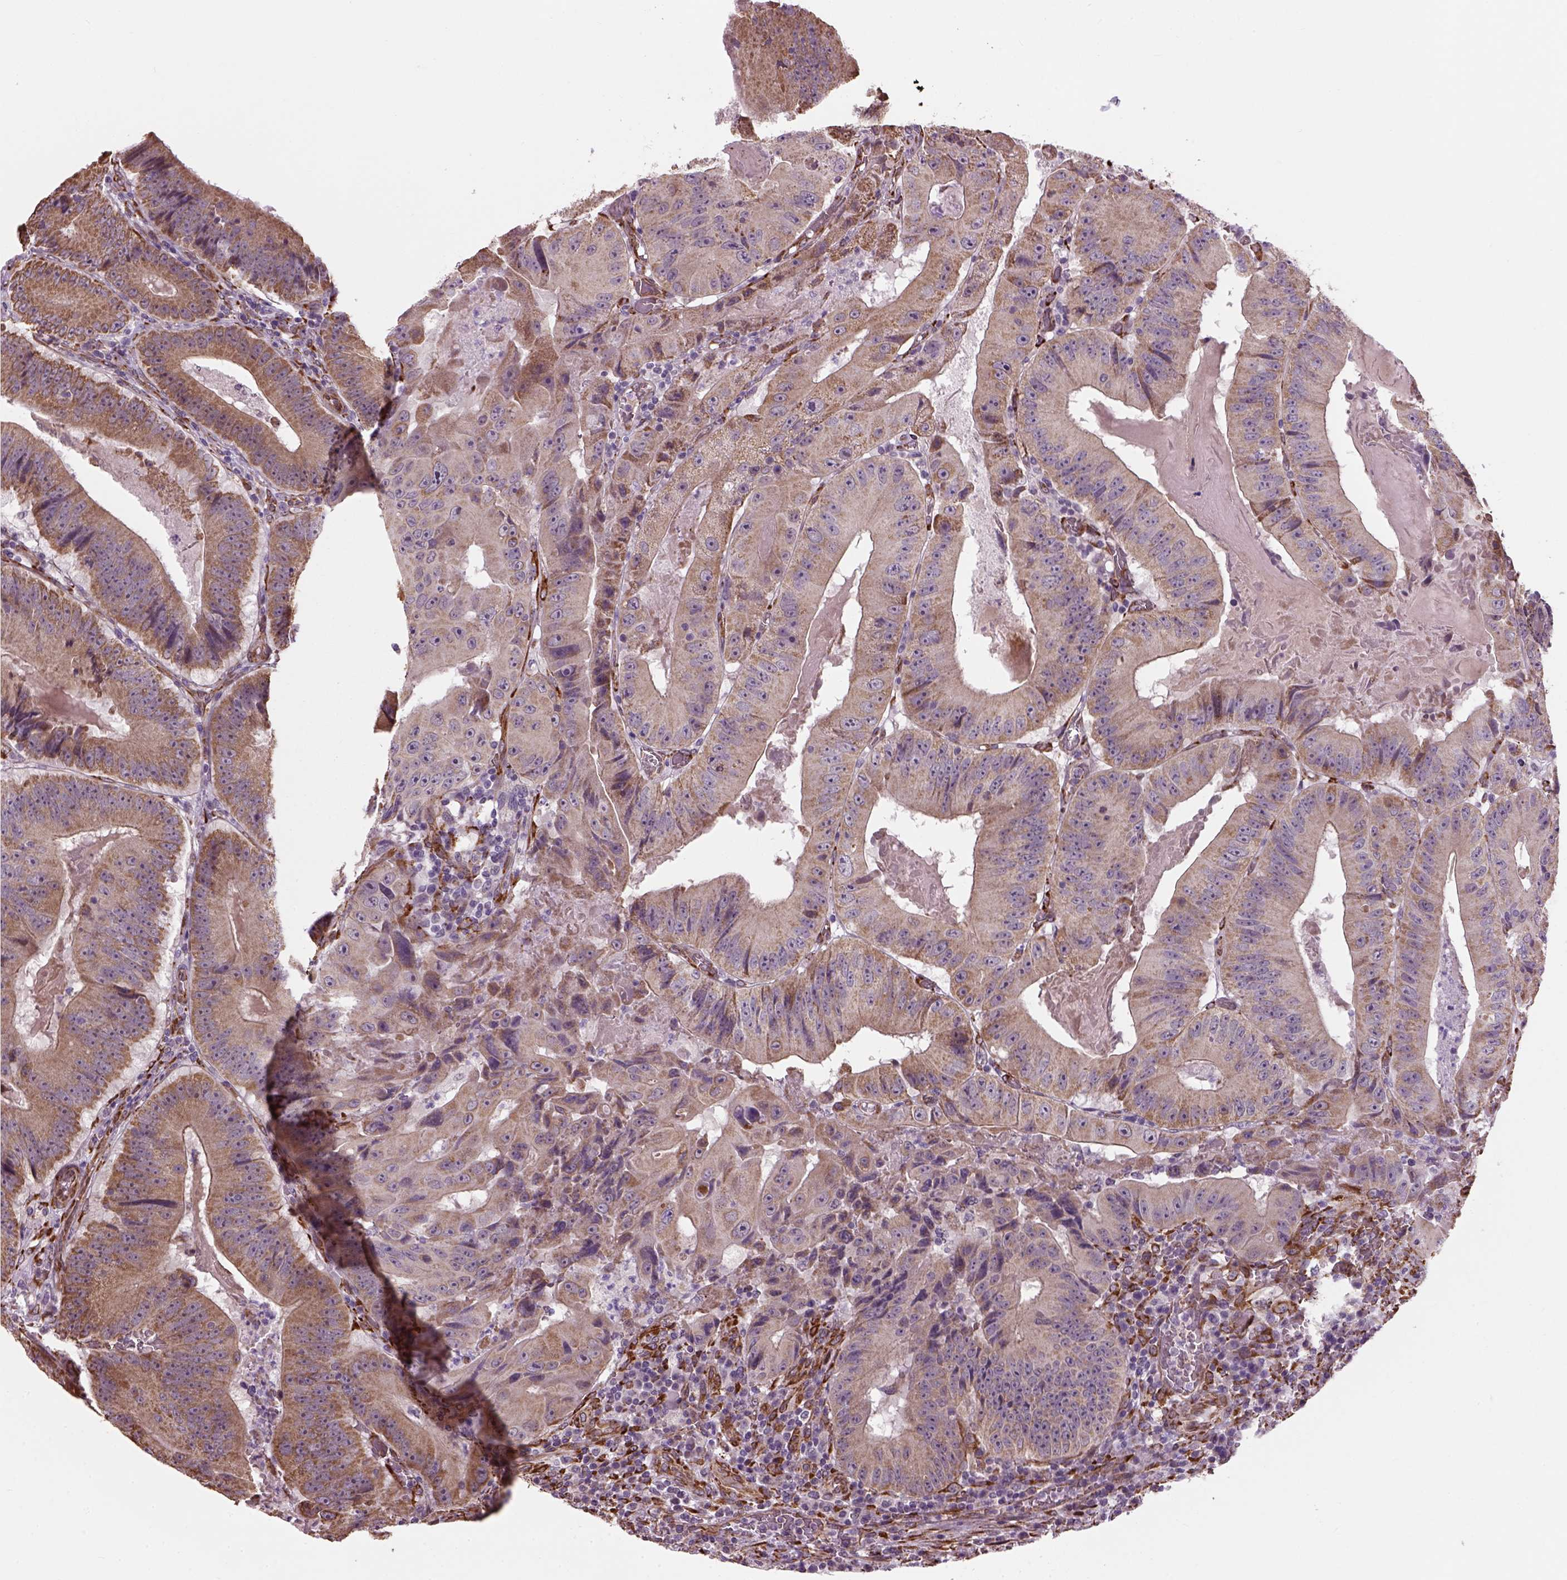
{"staining": {"intensity": "weak", "quantity": ">75%", "location": "cytoplasmic/membranous"}, "tissue": "colorectal cancer", "cell_type": "Tumor cells", "image_type": "cancer", "snomed": [{"axis": "morphology", "description": "Adenocarcinoma, NOS"}, {"axis": "topography", "description": "Colon"}], "caption": "This photomicrograph displays colorectal cancer stained with immunohistochemistry to label a protein in brown. The cytoplasmic/membranous of tumor cells show weak positivity for the protein. Nuclei are counter-stained blue.", "gene": "XK", "patient": {"sex": "female", "age": 86}}